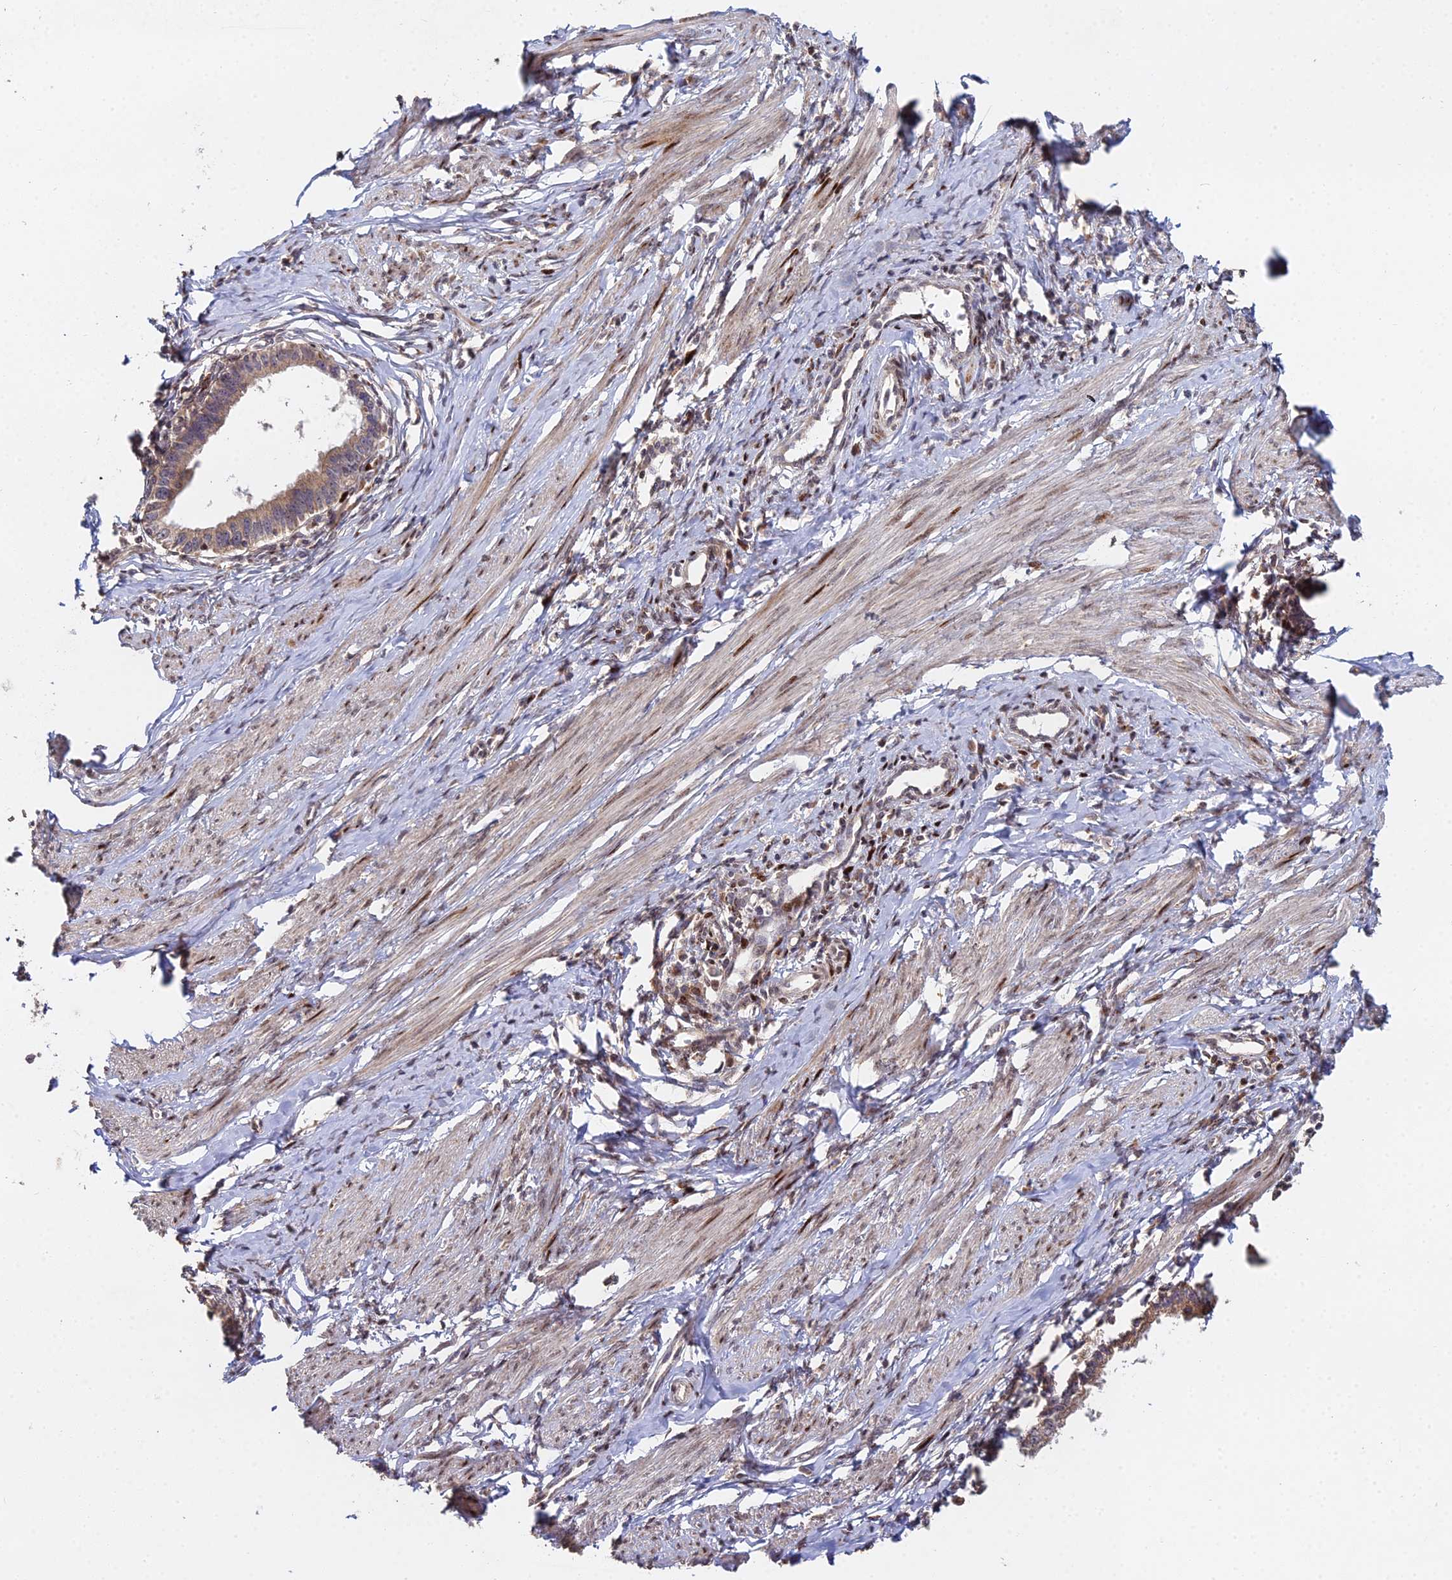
{"staining": {"intensity": "weak", "quantity": ">75%", "location": "cytoplasmic/membranous"}, "tissue": "cervical cancer", "cell_type": "Tumor cells", "image_type": "cancer", "snomed": [{"axis": "morphology", "description": "Adenocarcinoma, NOS"}, {"axis": "topography", "description": "Cervix"}], "caption": "Protein staining displays weak cytoplasmic/membranous positivity in about >75% of tumor cells in cervical cancer.", "gene": "RBMS2", "patient": {"sex": "female", "age": 36}}